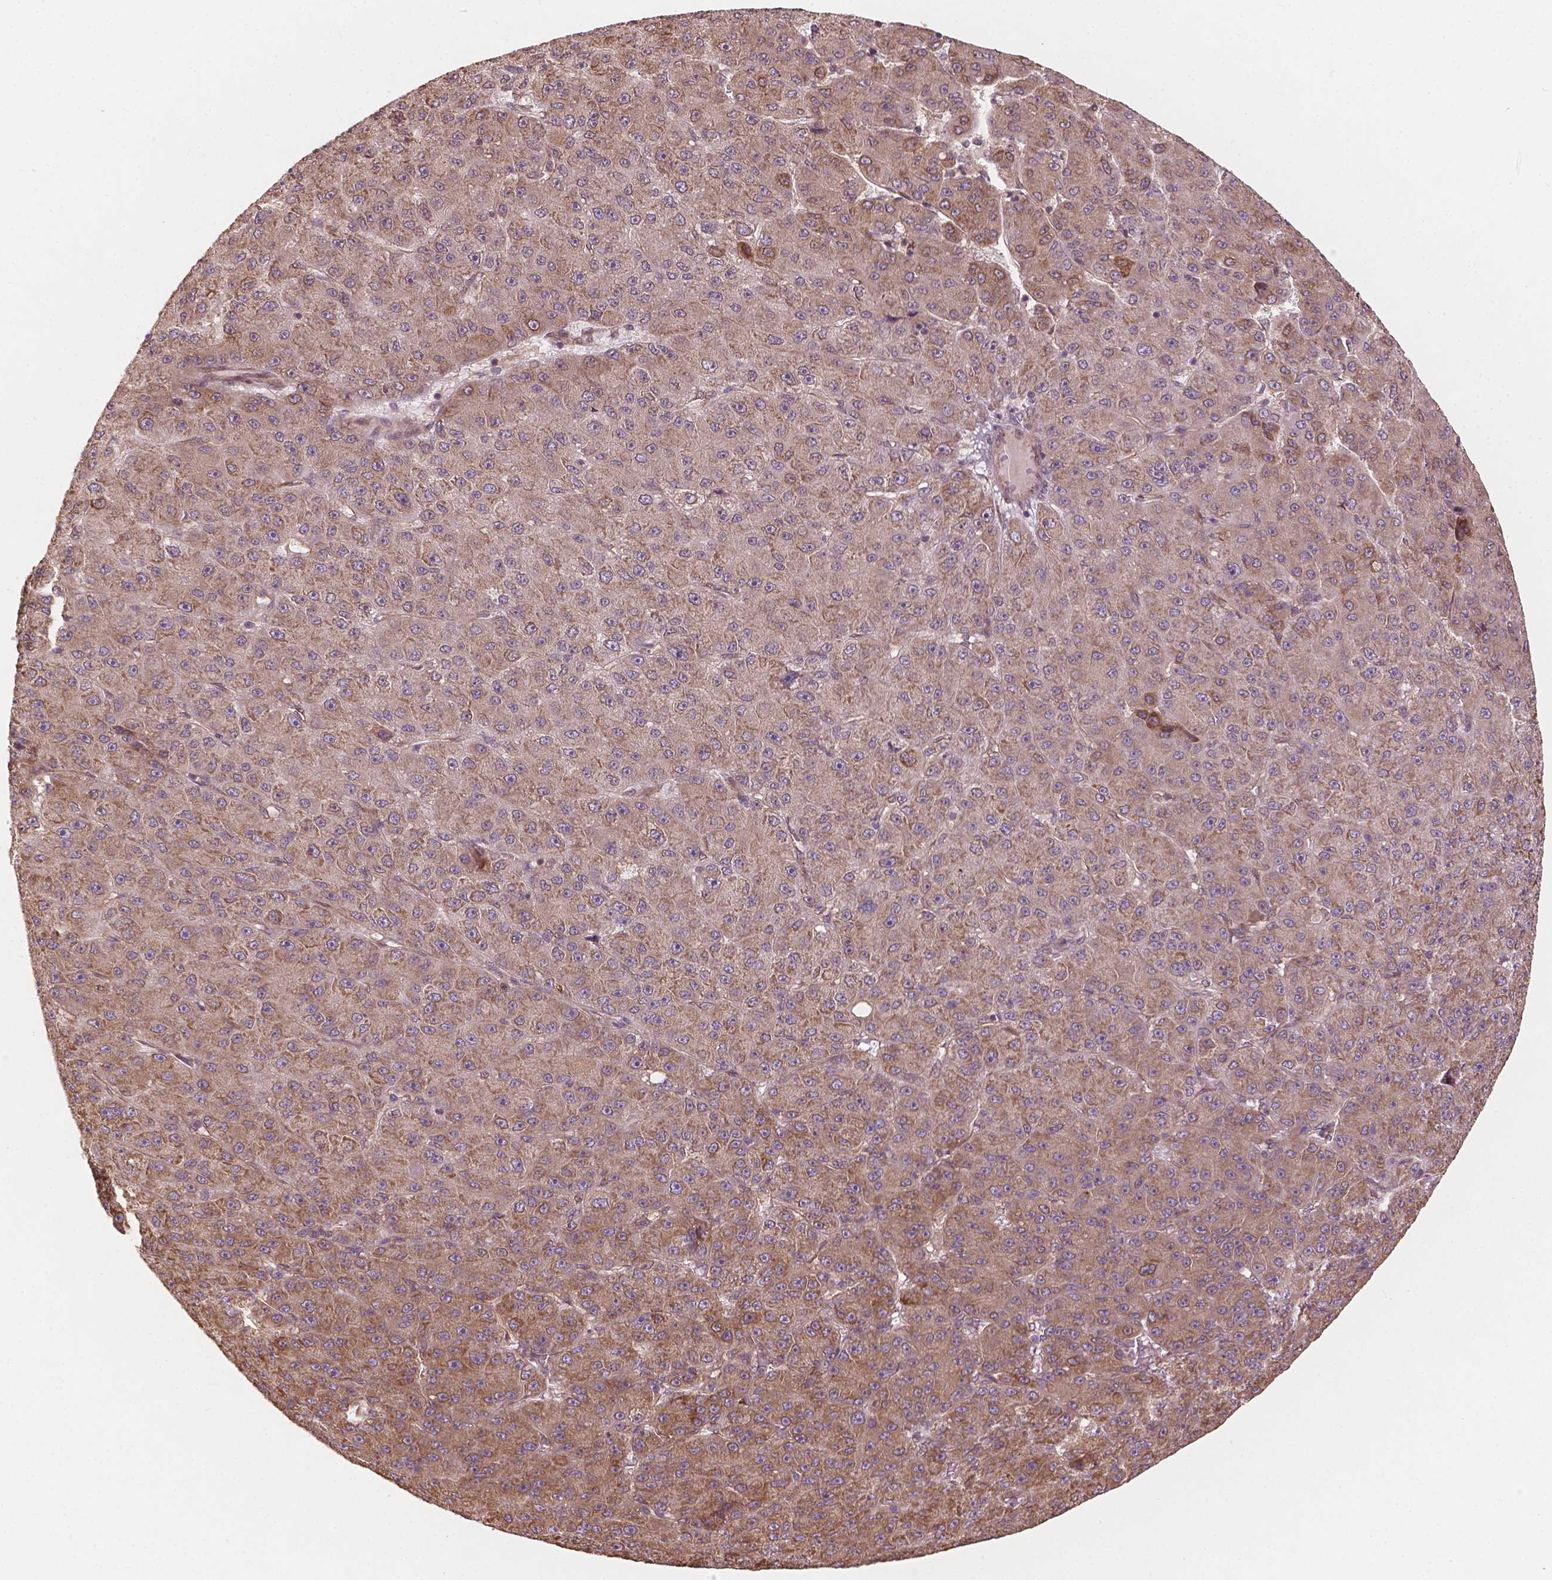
{"staining": {"intensity": "moderate", "quantity": "25%-75%", "location": "cytoplasmic/membranous"}, "tissue": "liver cancer", "cell_type": "Tumor cells", "image_type": "cancer", "snomed": [{"axis": "morphology", "description": "Carcinoma, Hepatocellular, NOS"}, {"axis": "topography", "description": "Liver"}], "caption": "The image exhibits a brown stain indicating the presence of a protein in the cytoplasmic/membranous of tumor cells in liver hepatocellular carcinoma. (Brightfield microscopy of DAB IHC at high magnification).", "gene": "G3BP1", "patient": {"sex": "male", "age": 67}}